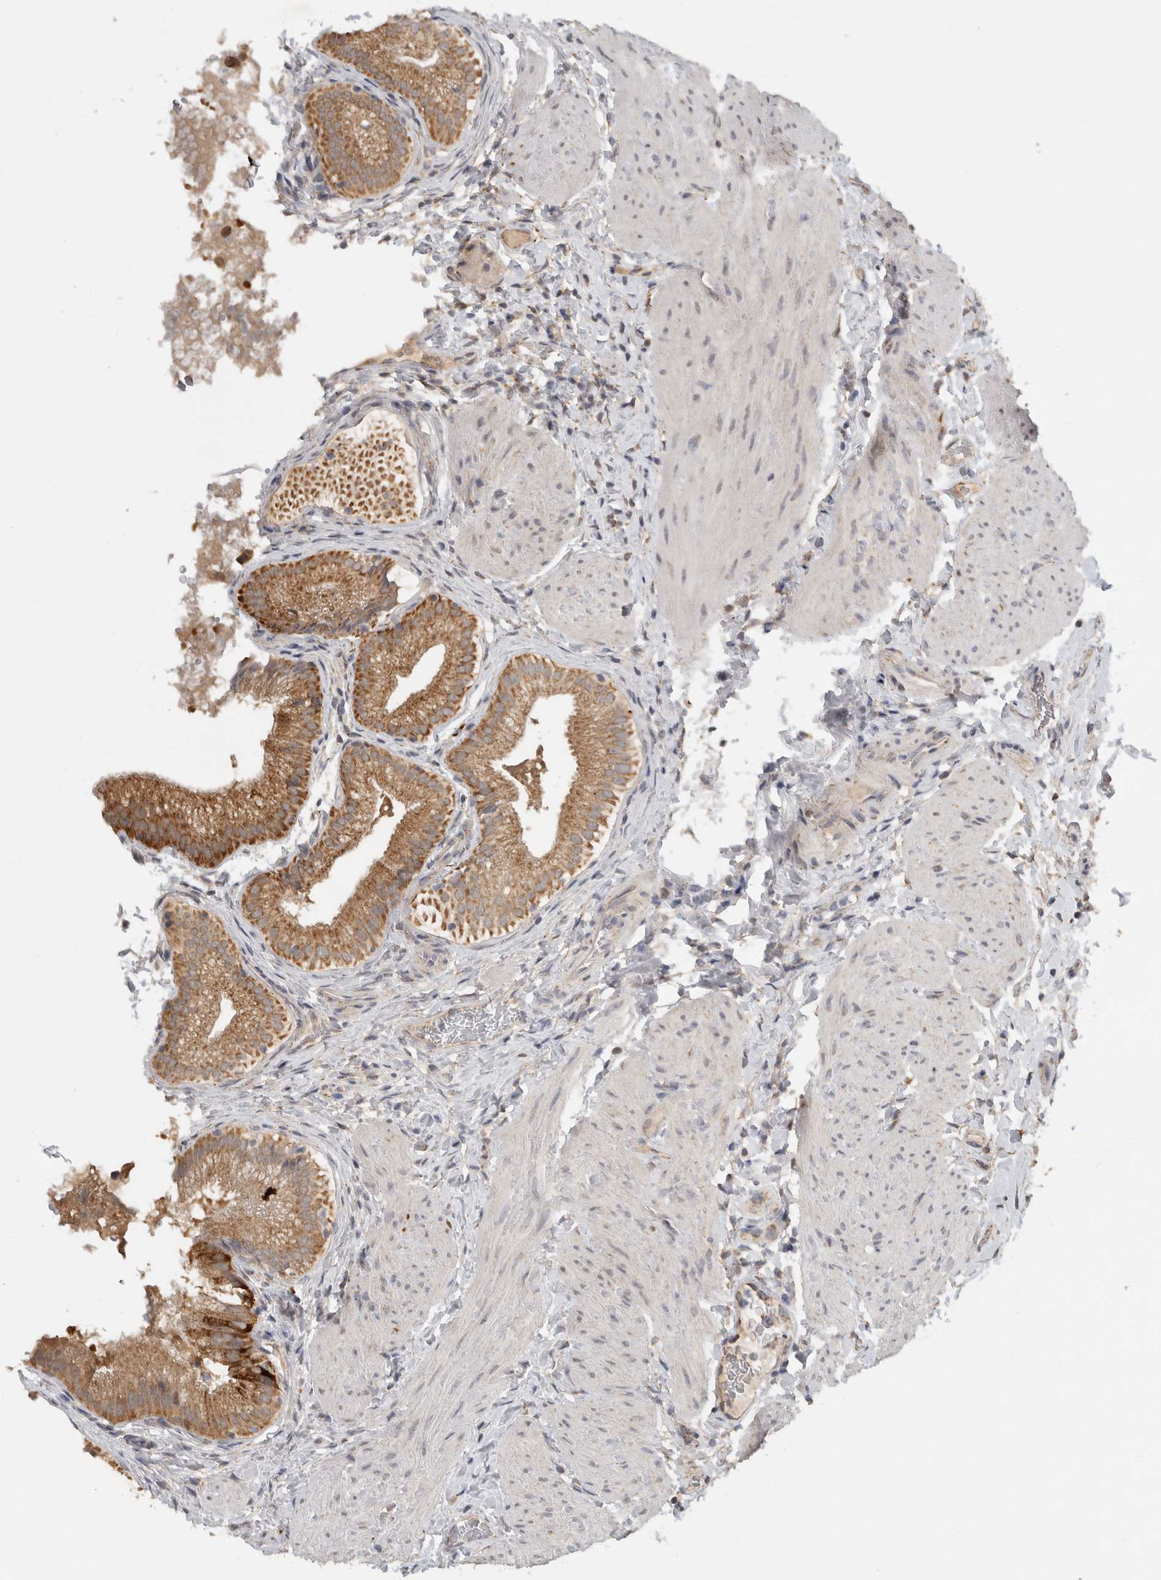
{"staining": {"intensity": "moderate", "quantity": ">75%", "location": "cytoplasmic/membranous"}, "tissue": "gallbladder", "cell_type": "Glandular cells", "image_type": "normal", "snomed": [{"axis": "morphology", "description": "Normal tissue, NOS"}, {"axis": "topography", "description": "Gallbladder"}], "caption": "Immunohistochemical staining of benign gallbladder exhibits medium levels of moderate cytoplasmic/membranous positivity in about >75% of glandular cells.", "gene": "DYRK2", "patient": {"sex": "female", "age": 30}}